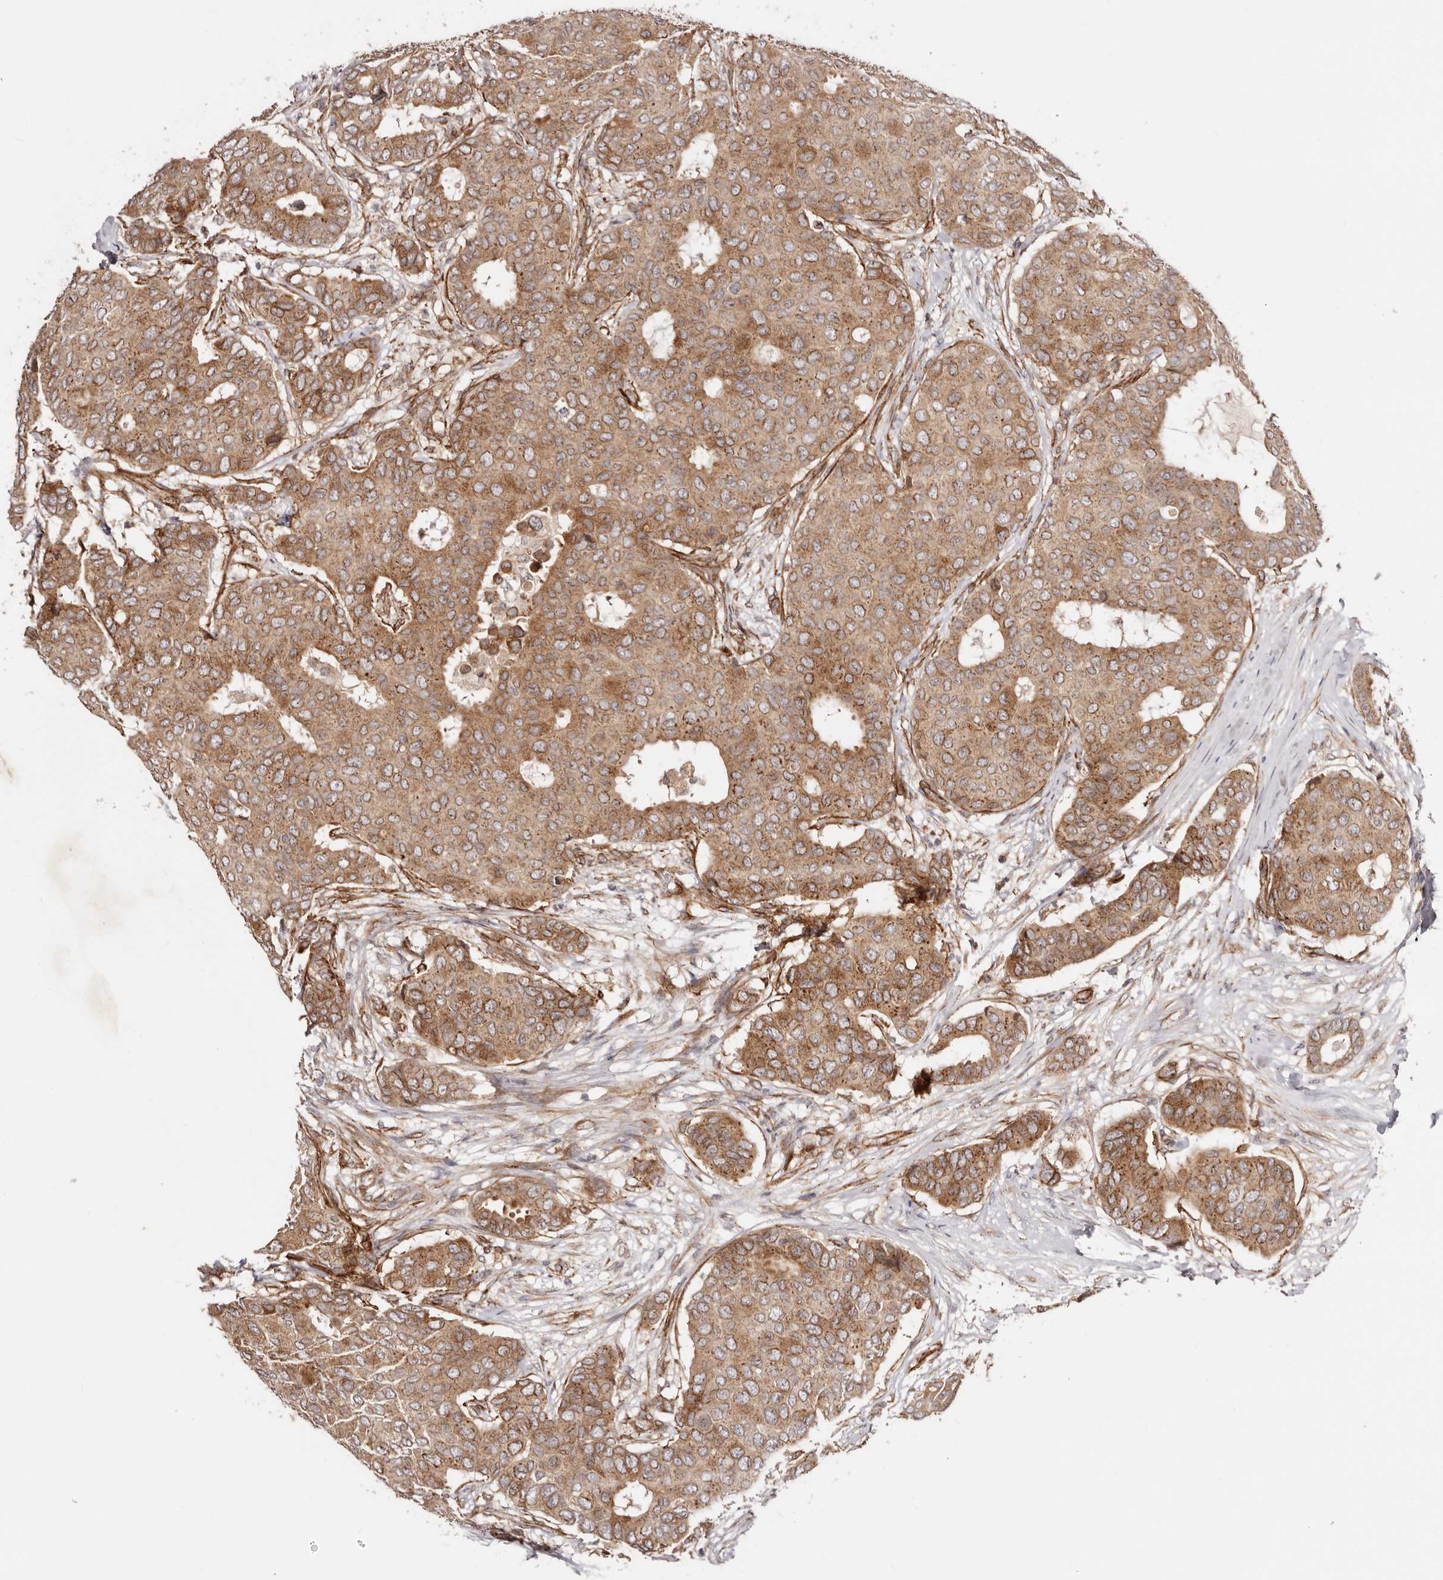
{"staining": {"intensity": "moderate", "quantity": ">75%", "location": "cytoplasmic/membranous"}, "tissue": "breast cancer", "cell_type": "Tumor cells", "image_type": "cancer", "snomed": [{"axis": "morphology", "description": "Duct carcinoma"}, {"axis": "topography", "description": "Breast"}], "caption": "Breast cancer stained for a protein (brown) shows moderate cytoplasmic/membranous positive positivity in about >75% of tumor cells.", "gene": "MICAL2", "patient": {"sex": "female", "age": 75}}